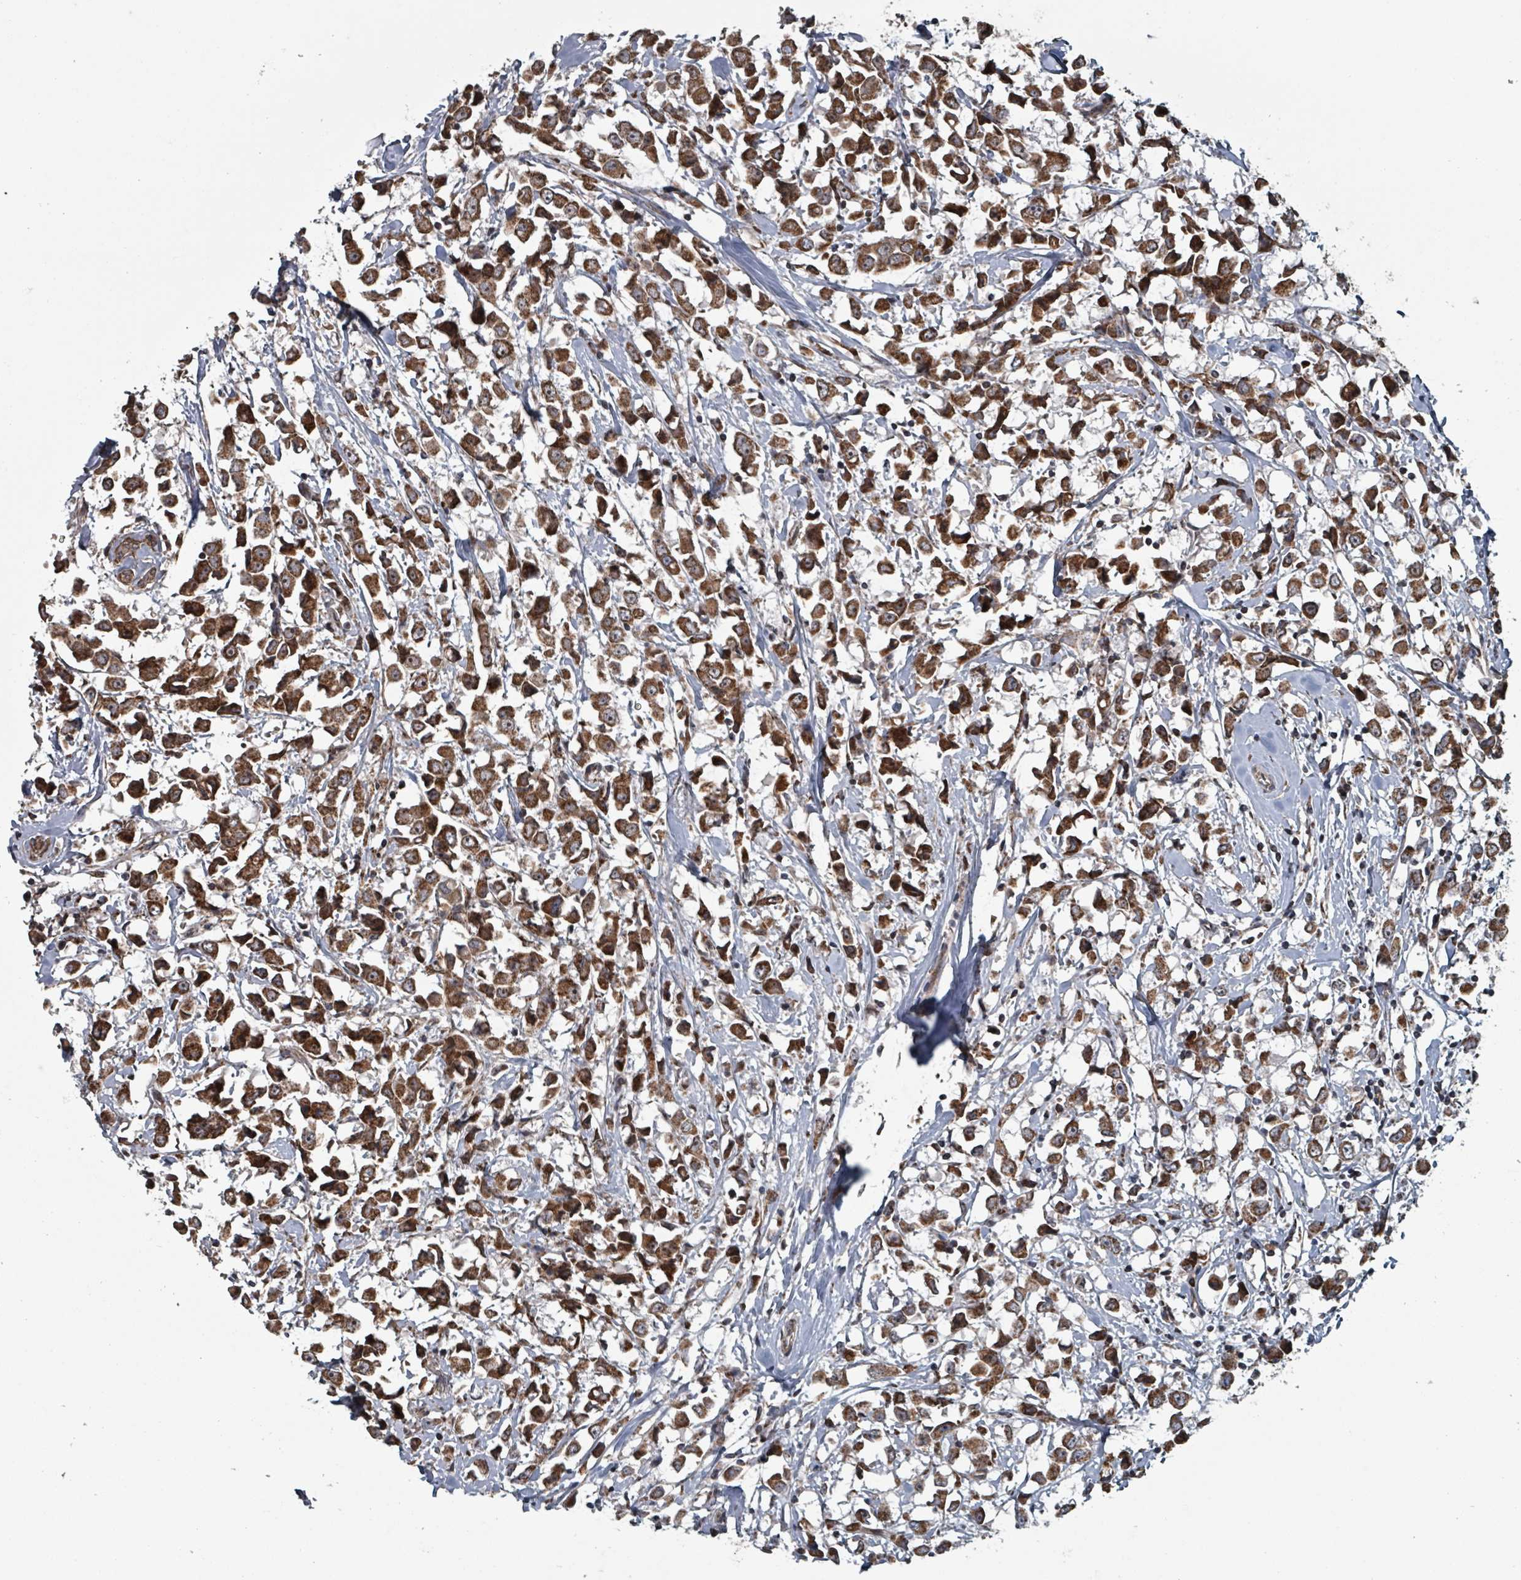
{"staining": {"intensity": "strong", "quantity": ">75%", "location": "cytoplasmic/membranous"}, "tissue": "breast cancer", "cell_type": "Tumor cells", "image_type": "cancer", "snomed": [{"axis": "morphology", "description": "Duct carcinoma"}, {"axis": "topography", "description": "Breast"}], "caption": "Protein analysis of invasive ductal carcinoma (breast) tissue exhibits strong cytoplasmic/membranous staining in about >75% of tumor cells.", "gene": "MRPL4", "patient": {"sex": "female", "age": 61}}